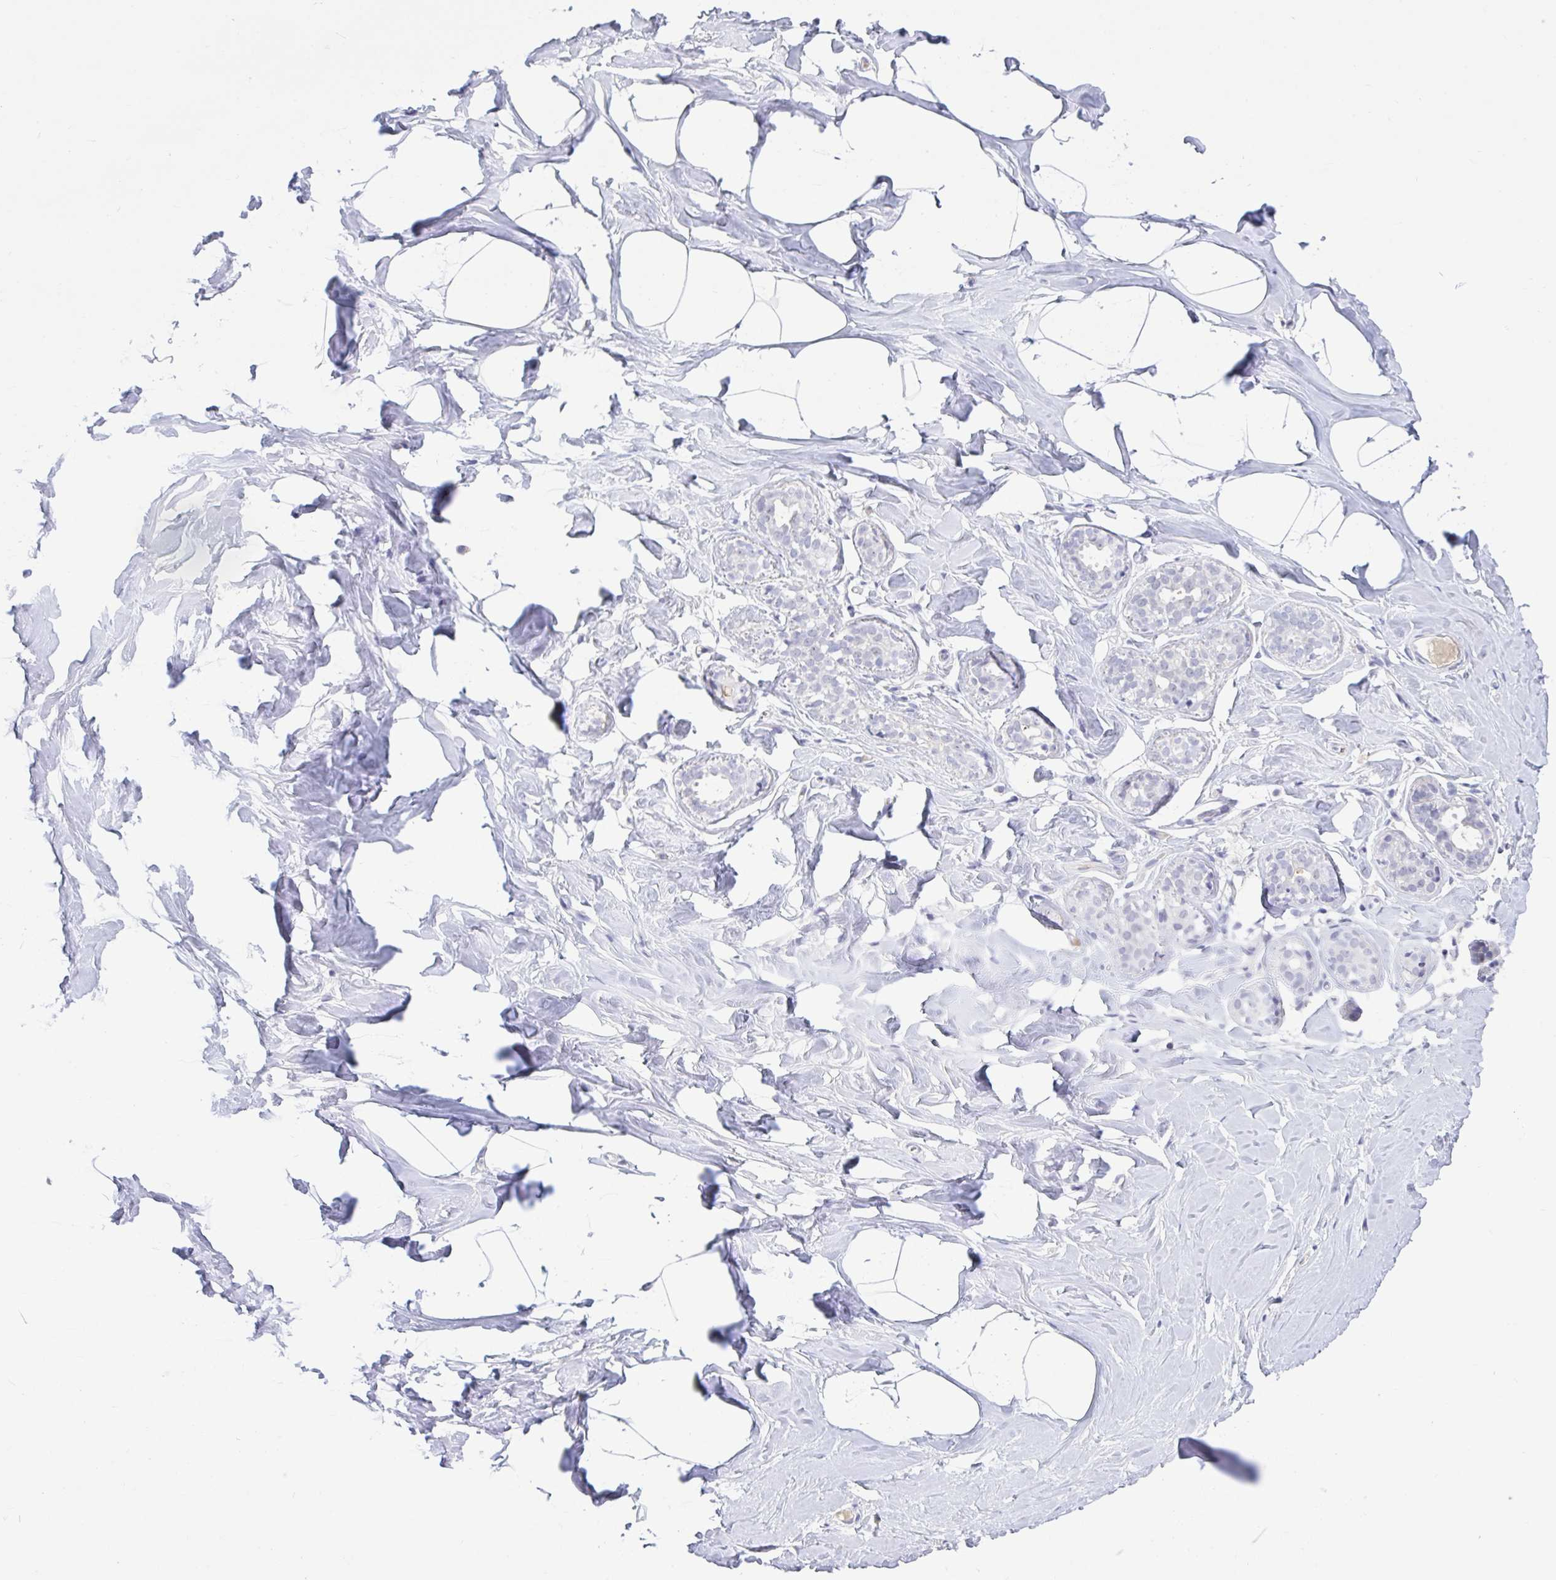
{"staining": {"intensity": "negative", "quantity": "none", "location": "none"}, "tissue": "breast", "cell_type": "Adipocytes", "image_type": "normal", "snomed": [{"axis": "morphology", "description": "Normal tissue, NOS"}, {"axis": "topography", "description": "Breast"}], "caption": "DAB immunohistochemical staining of benign human breast demonstrates no significant expression in adipocytes.", "gene": "CNGB3", "patient": {"sex": "female", "age": 32}}